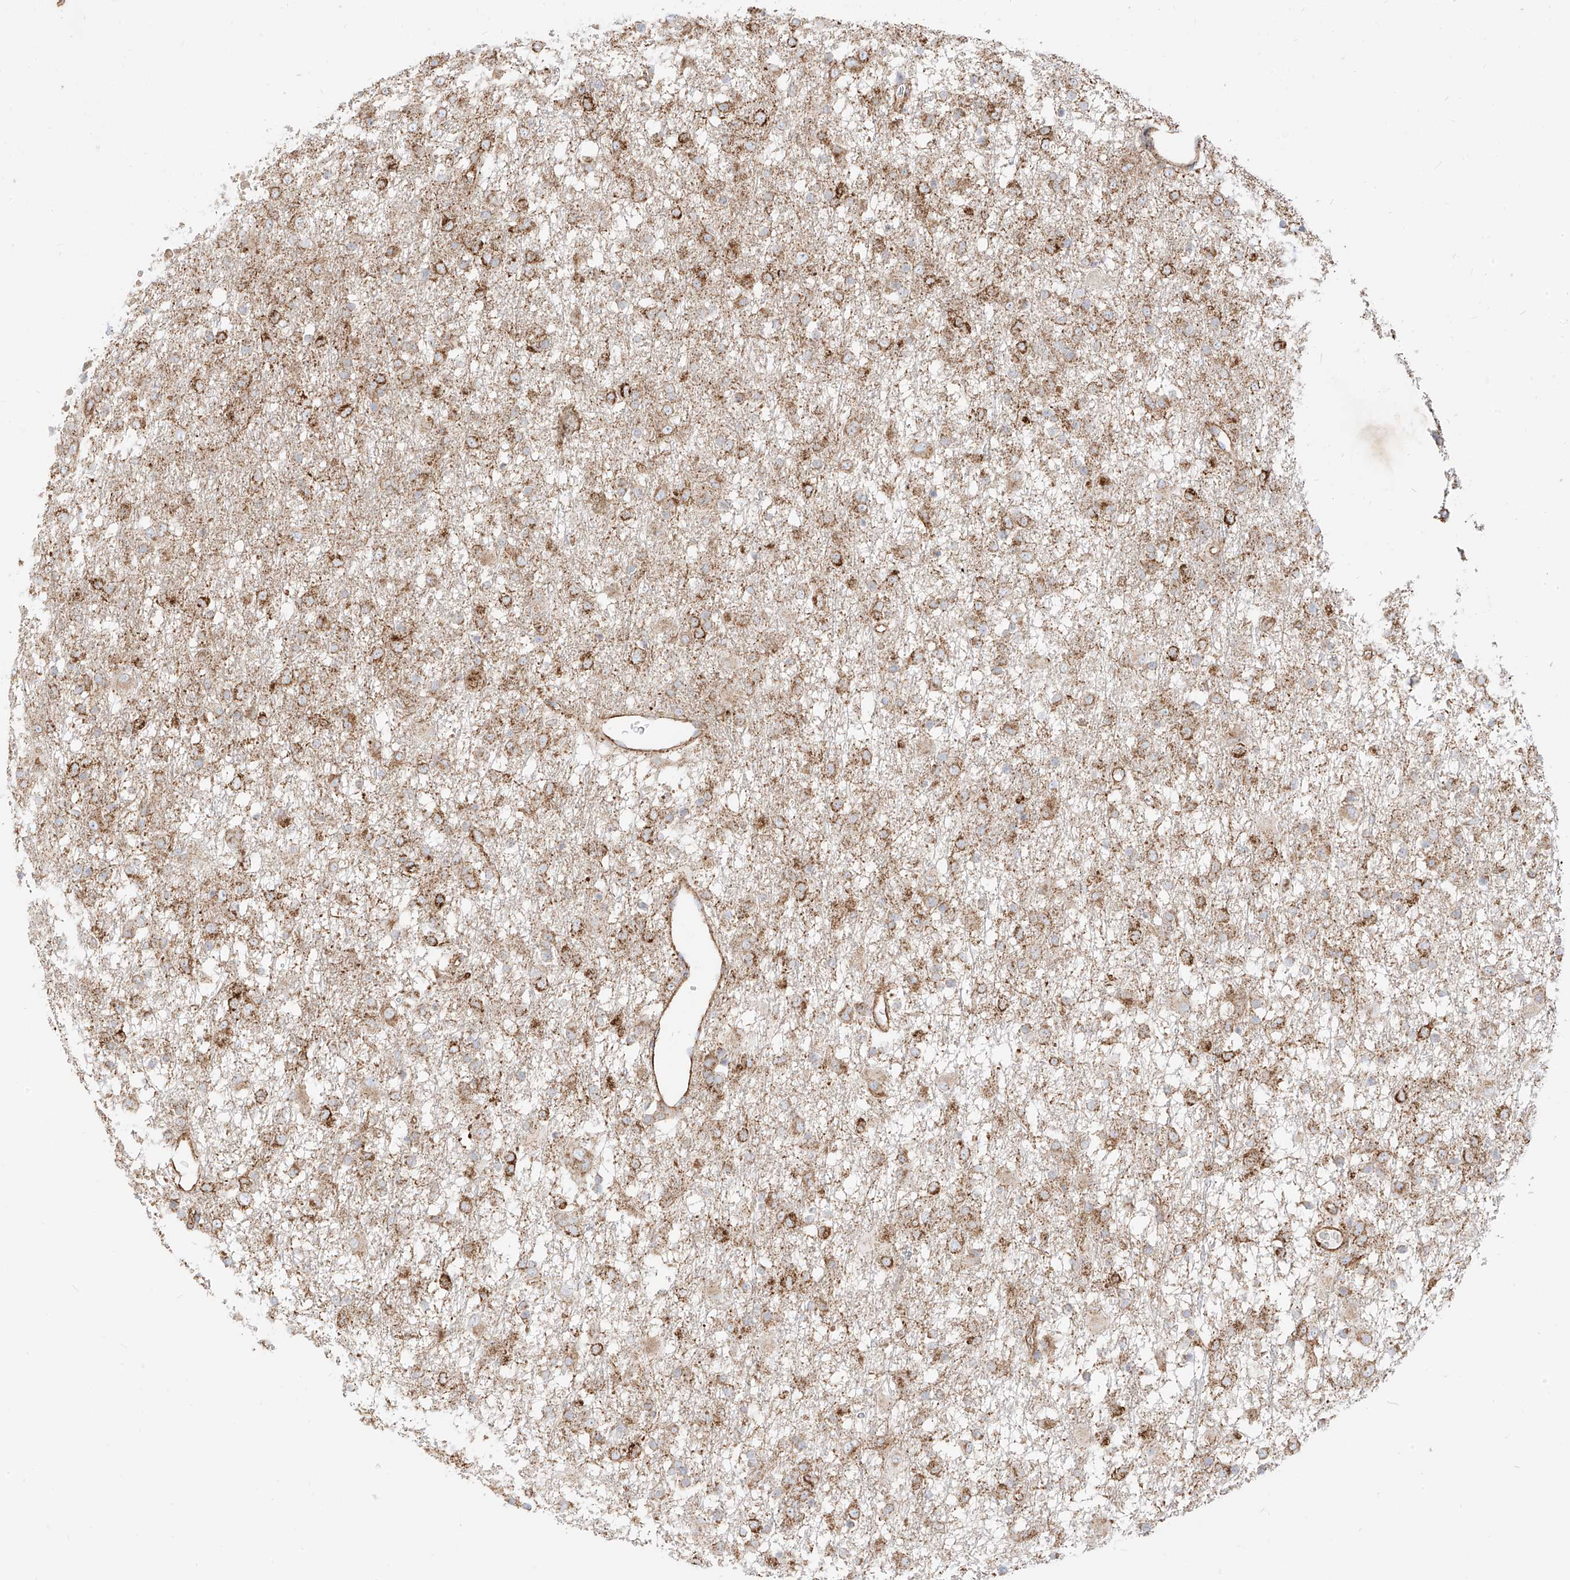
{"staining": {"intensity": "moderate", "quantity": ">75%", "location": "cytoplasmic/membranous"}, "tissue": "glioma", "cell_type": "Tumor cells", "image_type": "cancer", "snomed": [{"axis": "morphology", "description": "Glioma, malignant, Low grade"}, {"axis": "topography", "description": "Brain"}], "caption": "Protein staining demonstrates moderate cytoplasmic/membranous expression in about >75% of tumor cells in glioma.", "gene": "PLCL1", "patient": {"sex": "male", "age": 65}}